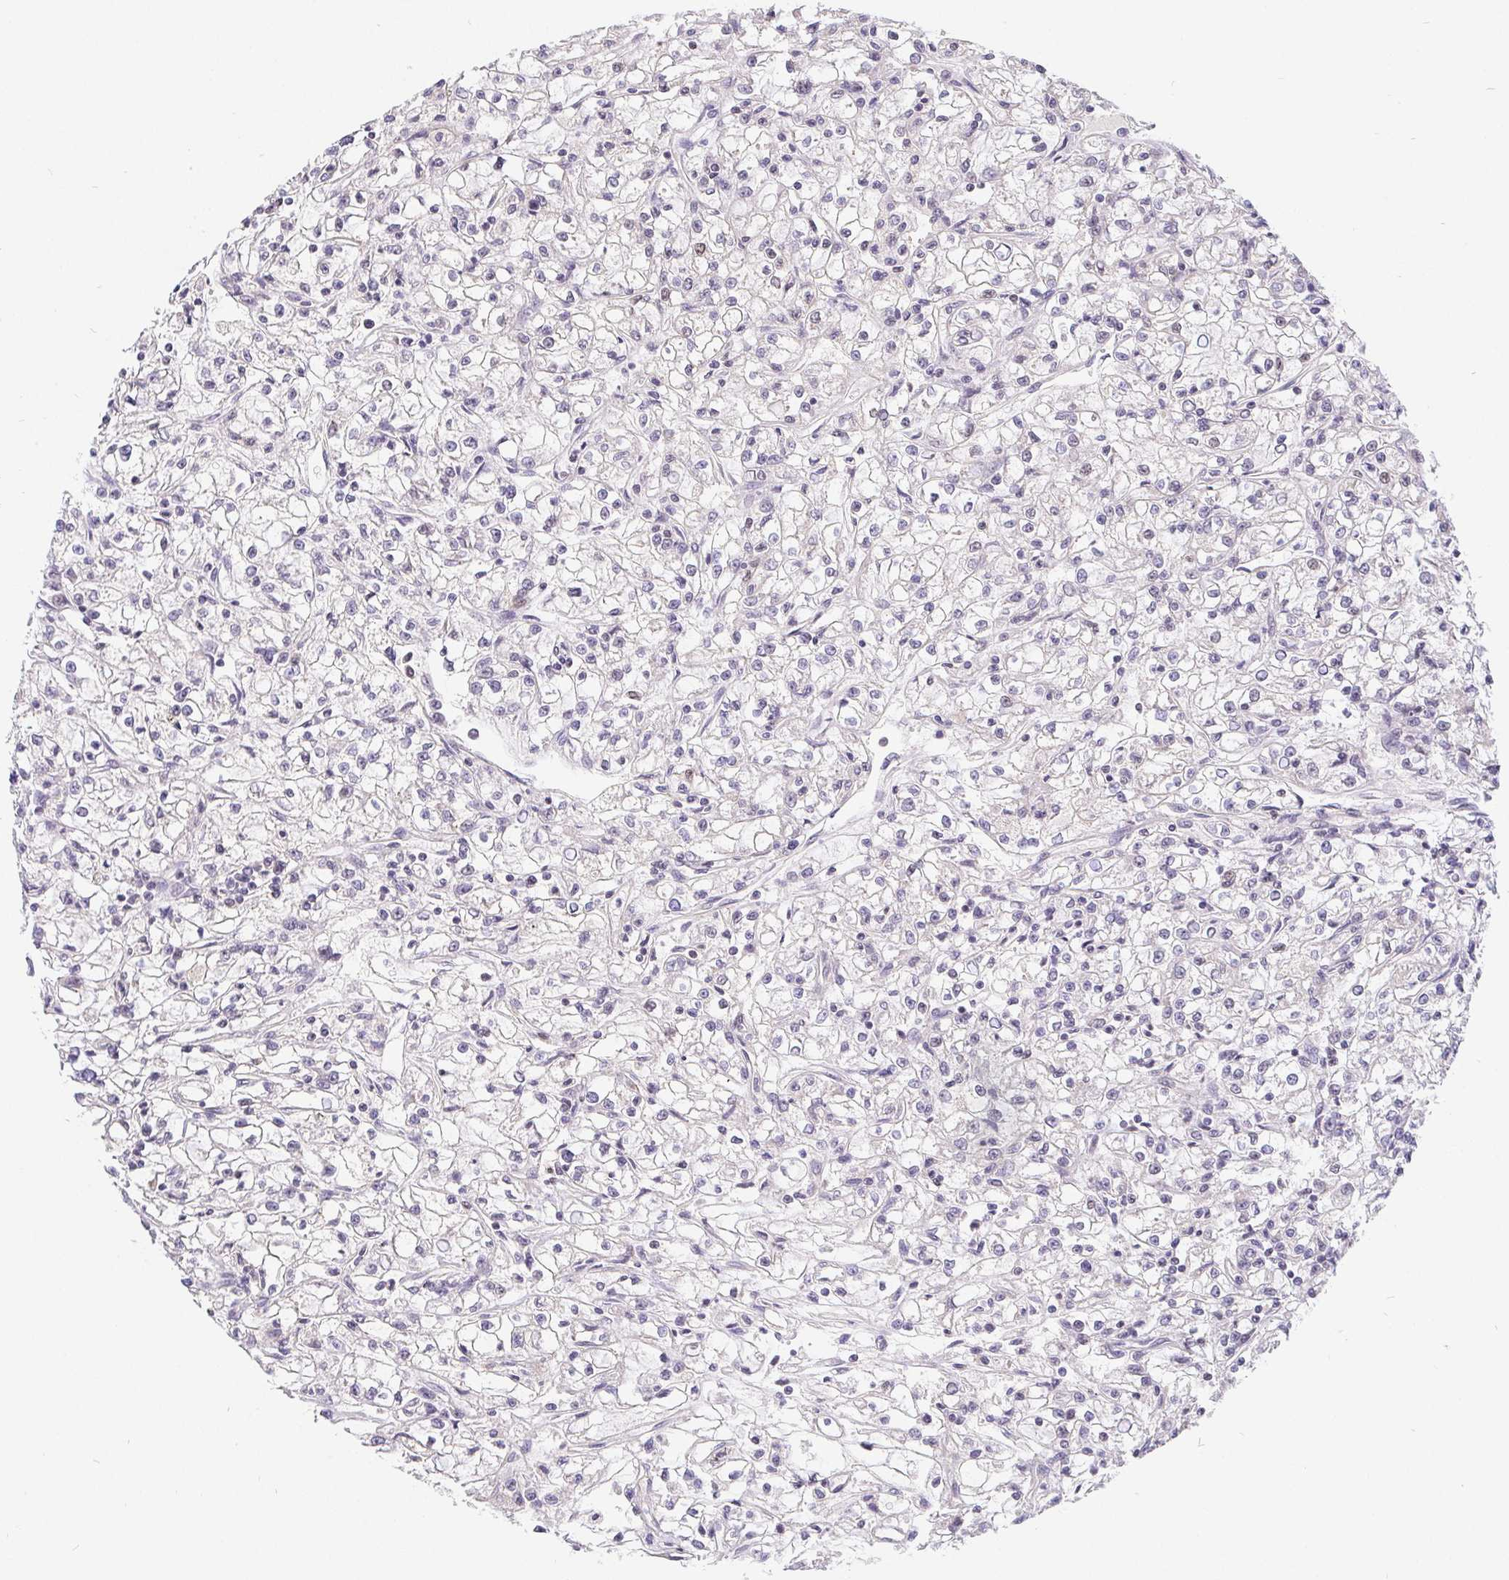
{"staining": {"intensity": "negative", "quantity": "none", "location": "none"}, "tissue": "renal cancer", "cell_type": "Tumor cells", "image_type": "cancer", "snomed": [{"axis": "morphology", "description": "Adenocarcinoma, NOS"}, {"axis": "topography", "description": "Kidney"}], "caption": "IHC micrograph of neoplastic tissue: human renal cancer (adenocarcinoma) stained with DAB (3,3'-diaminobenzidine) exhibits no significant protein expression in tumor cells.", "gene": "POU2F1", "patient": {"sex": "female", "age": 59}}